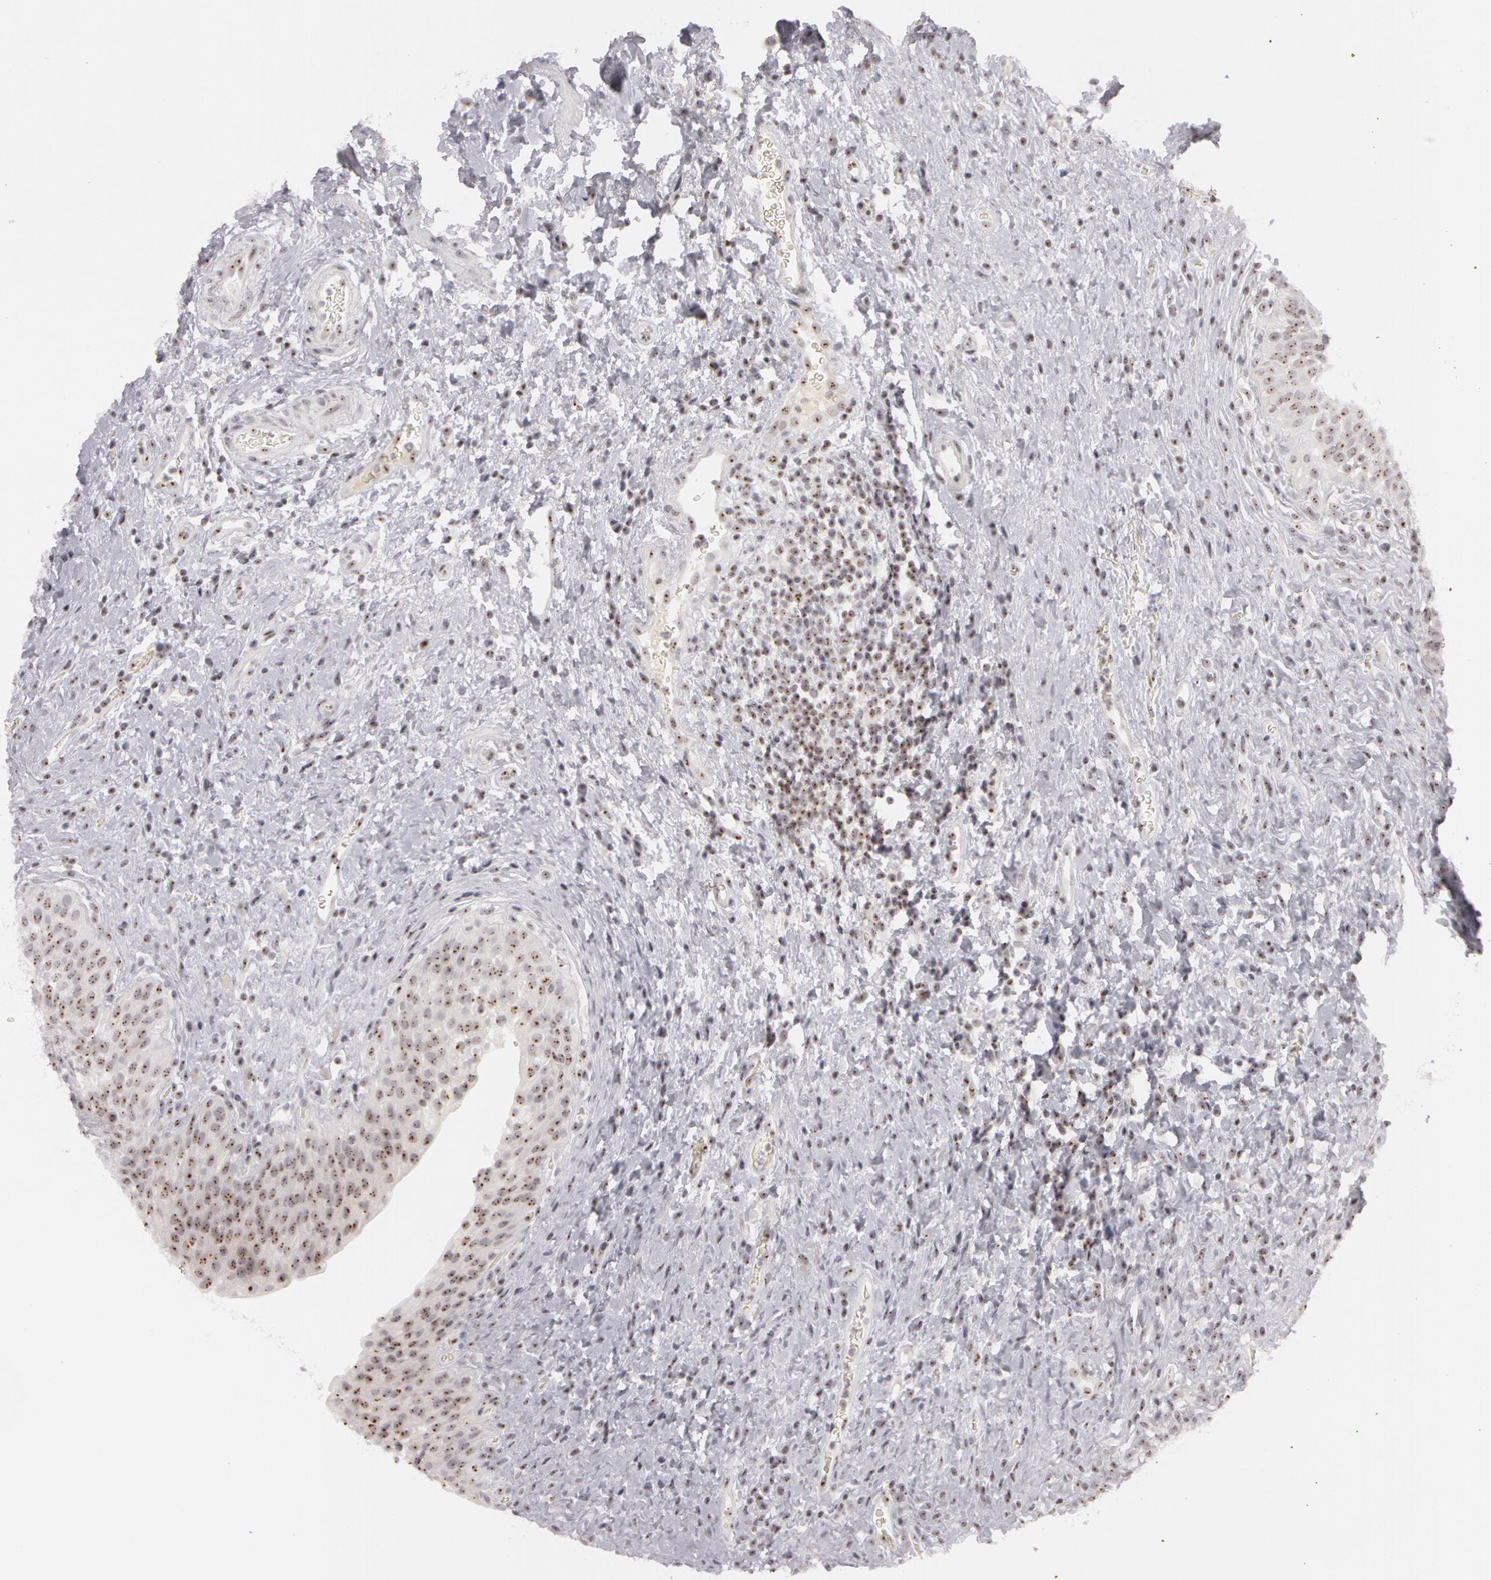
{"staining": {"intensity": "moderate", "quantity": ">75%", "location": "nuclear"}, "tissue": "urinary bladder", "cell_type": "Urothelial cells", "image_type": "normal", "snomed": [{"axis": "morphology", "description": "Normal tissue, NOS"}, {"axis": "topography", "description": "Urinary bladder"}], "caption": "IHC (DAB (3,3'-diaminobenzidine)) staining of normal human urinary bladder shows moderate nuclear protein expression in approximately >75% of urothelial cells.", "gene": "FBL", "patient": {"sex": "male", "age": 51}}